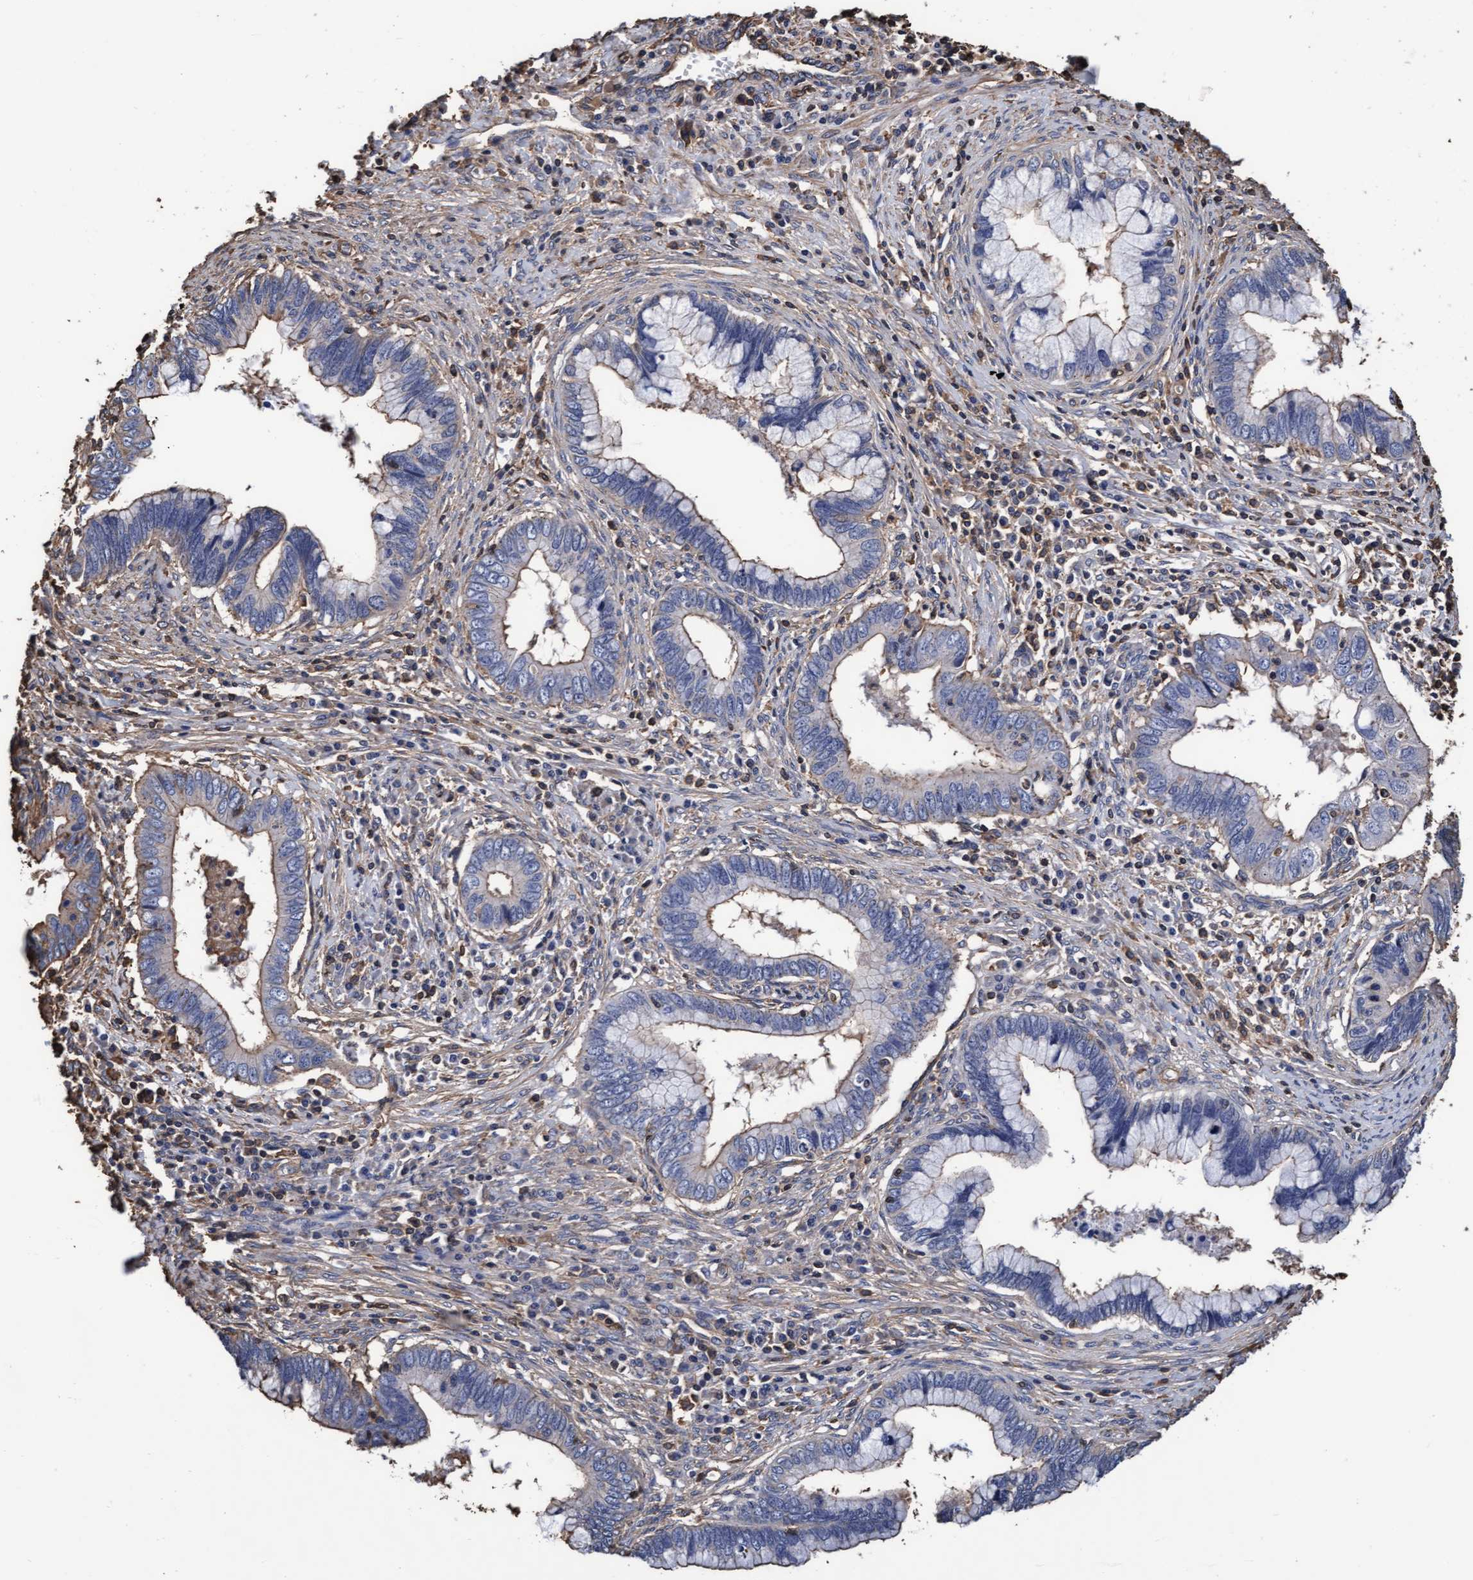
{"staining": {"intensity": "weak", "quantity": "25%-75%", "location": "cytoplasmic/membranous"}, "tissue": "cervical cancer", "cell_type": "Tumor cells", "image_type": "cancer", "snomed": [{"axis": "morphology", "description": "Adenocarcinoma, NOS"}, {"axis": "topography", "description": "Cervix"}], "caption": "An image showing weak cytoplasmic/membranous positivity in about 25%-75% of tumor cells in cervical cancer, as visualized by brown immunohistochemical staining.", "gene": "GRHPR", "patient": {"sex": "female", "age": 44}}